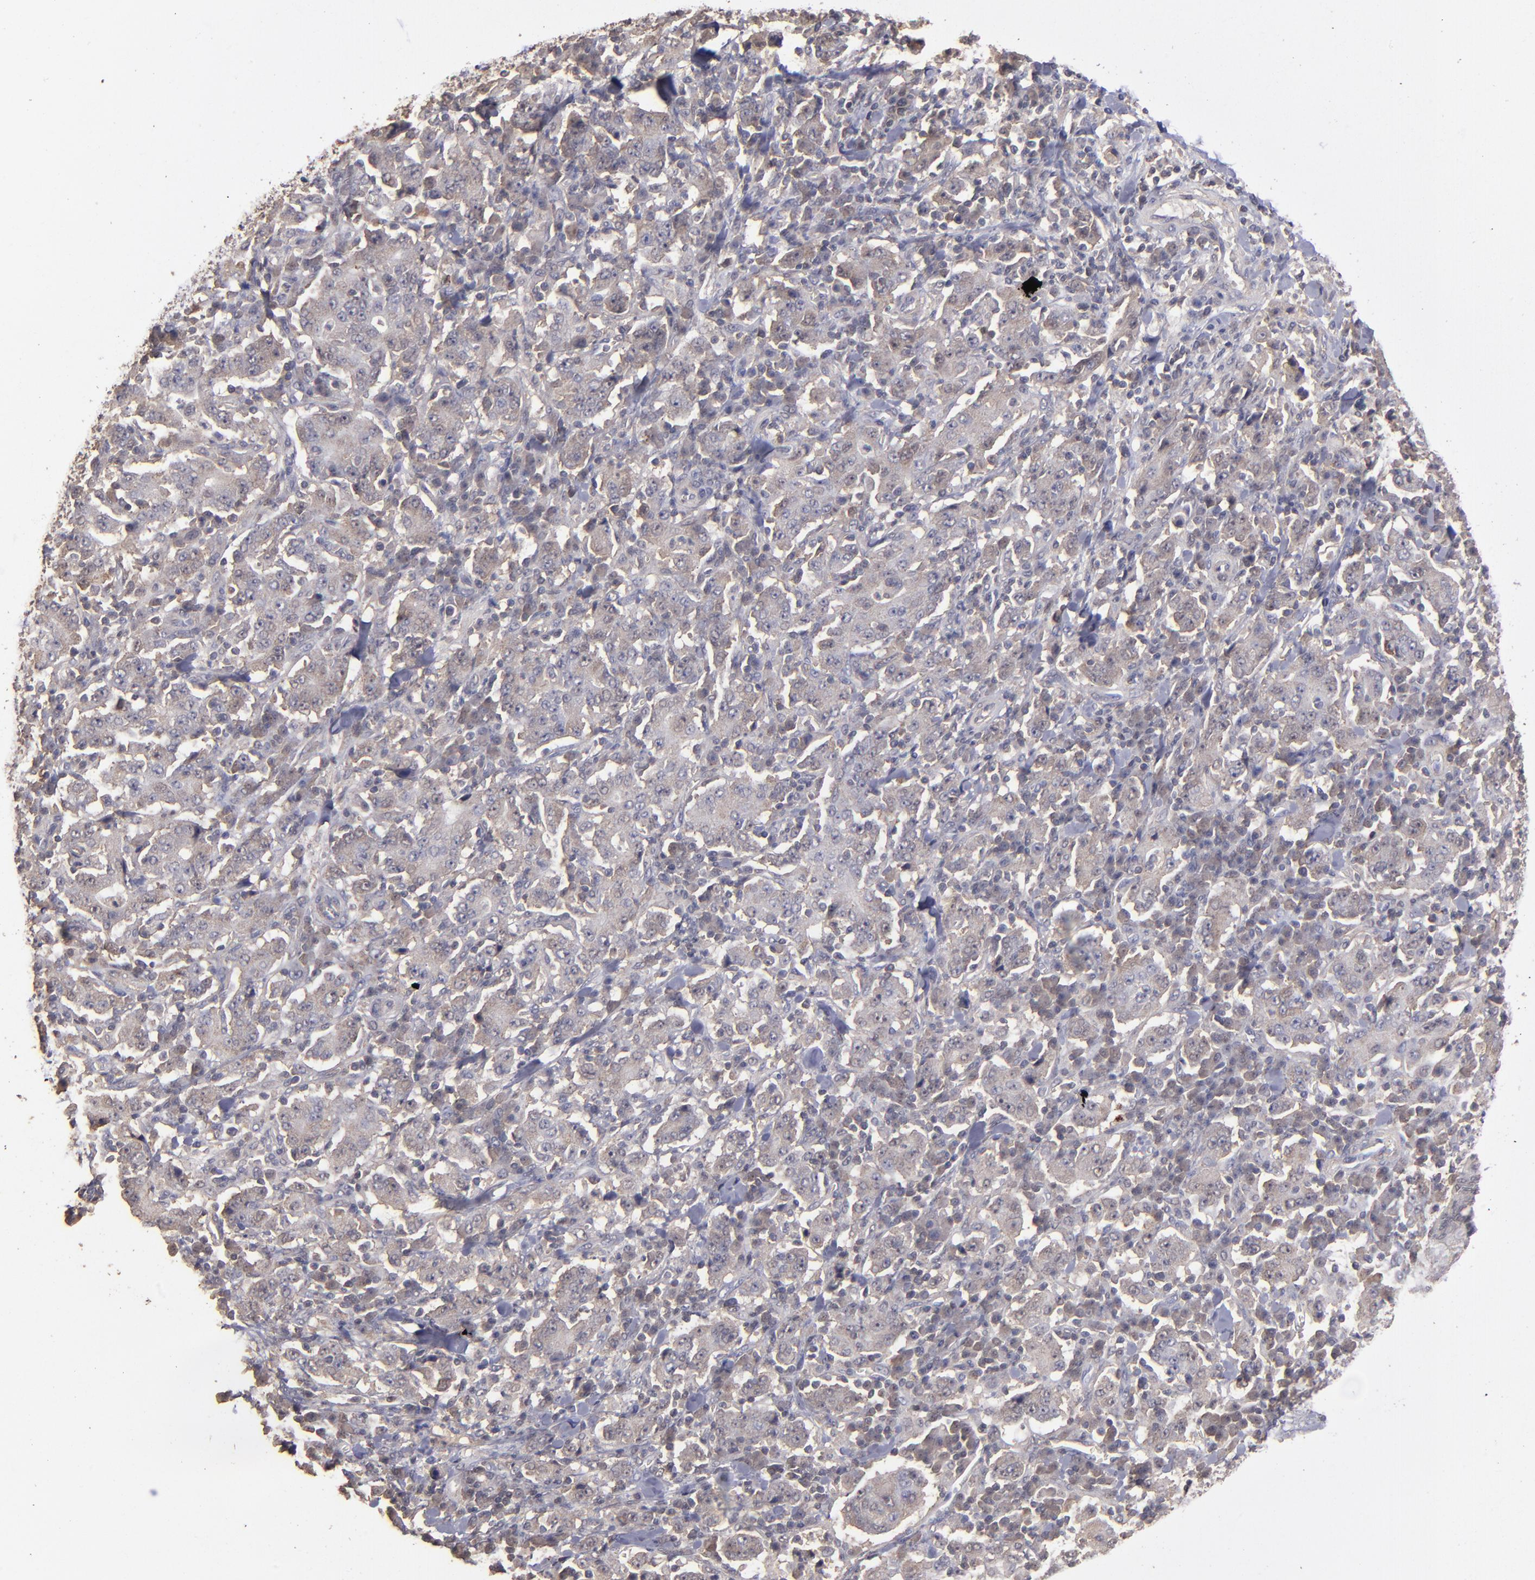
{"staining": {"intensity": "weak", "quantity": "25%-75%", "location": "cytoplasmic/membranous"}, "tissue": "stomach cancer", "cell_type": "Tumor cells", "image_type": "cancer", "snomed": [{"axis": "morphology", "description": "Normal tissue, NOS"}, {"axis": "morphology", "description": "Adenocarcinoma, NOS"}, {"axis": "topography", "description": "Stomach, upper"}, {"axis": "topography", "description": "Stomach"}], "caption": "A brown stain labels weak cytoplasmic/membranous expression of a protein in adenocarcinoma (stomach) tumor cells.", "gene": "FAT1", "patient": {"sex": "male", "age": 59}}